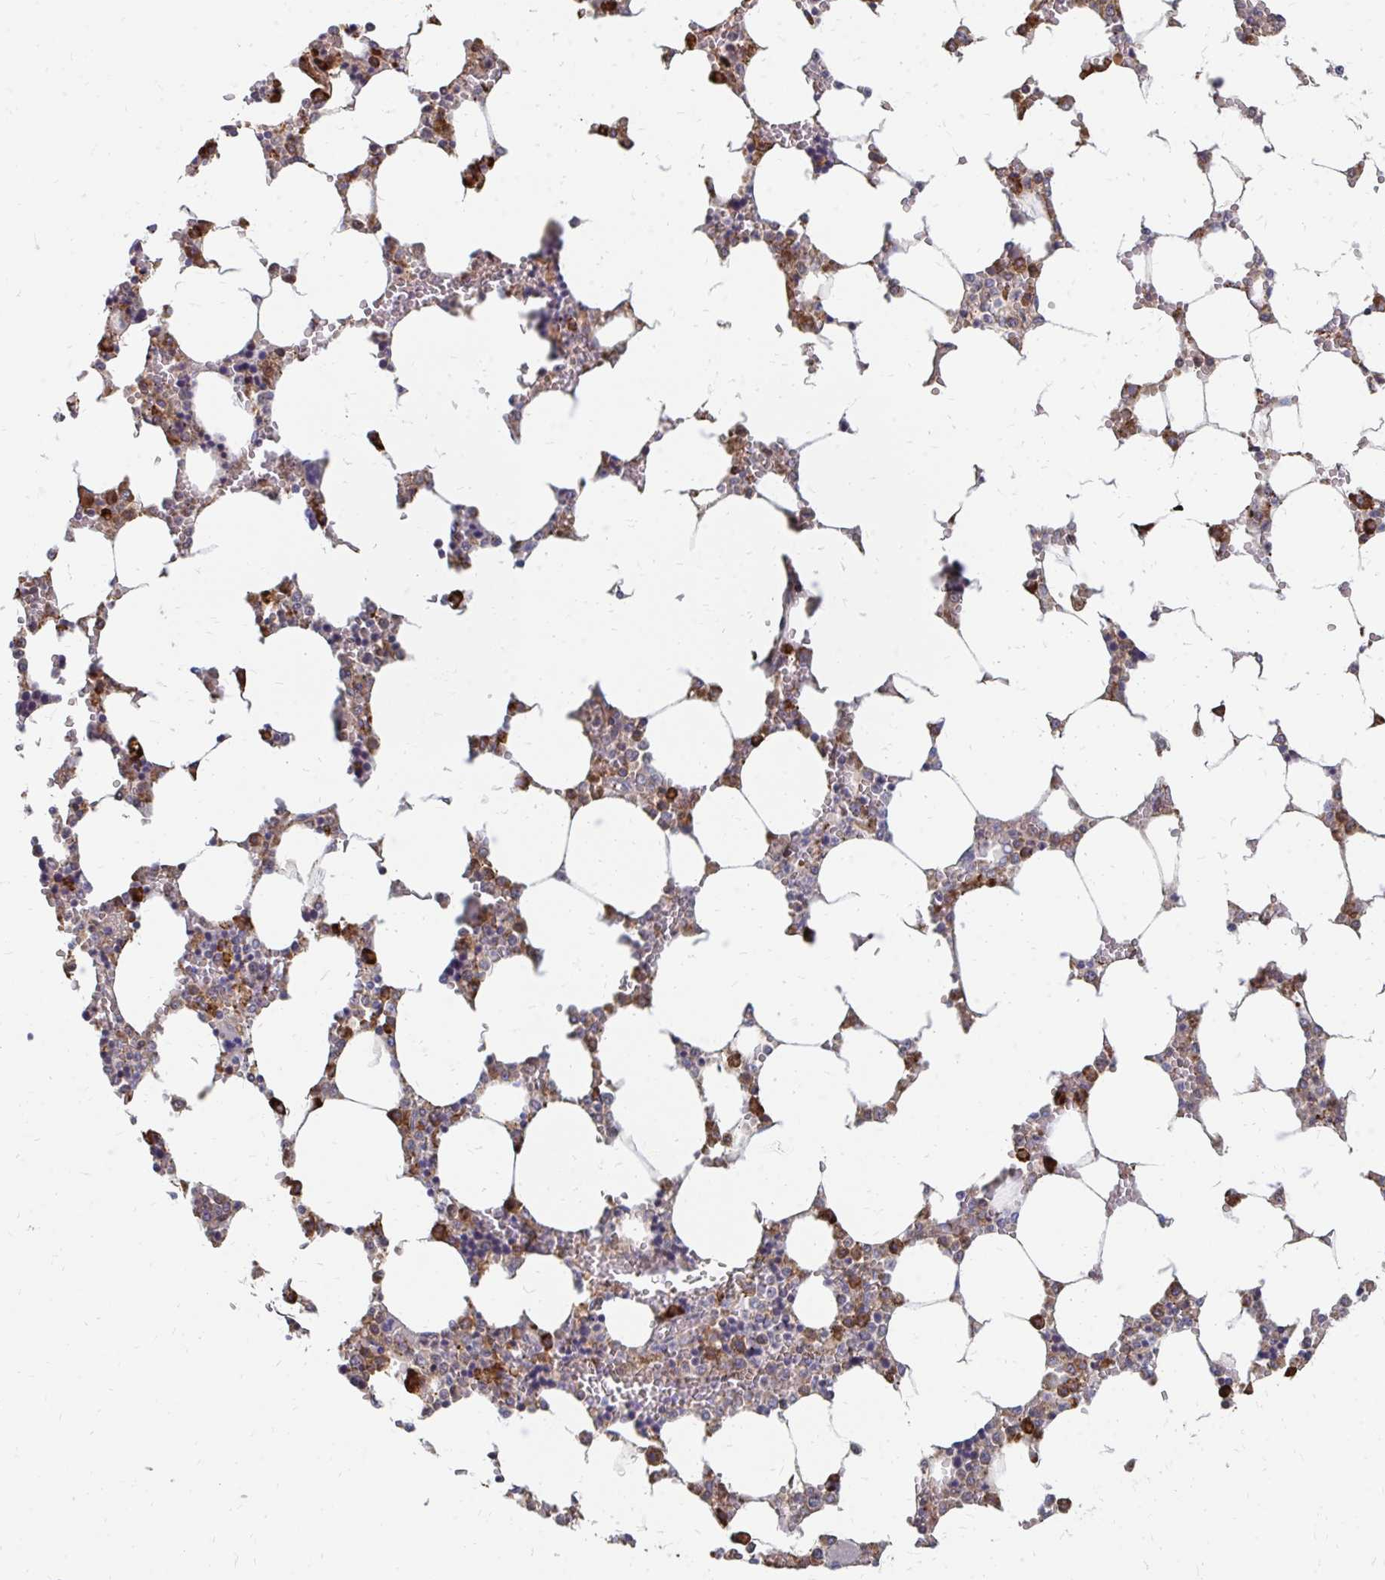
{"staining": {"intensity": "strong", "quantity": "<25%", "location": "cytoplasmic/membranous"}, "tissue": "bone marrow", "cell_type": "Hematopoietic cells", "image_type": "normal", "snomed": [{"axis": "morphology", "description": "Normal tissue, NOS"}, {"axis": "topography", "description": "Bone marrow"}], "caption": "DAB immunohistochemical staining of benign bone marrow exhibits strong cytoplasmic/membranous protein positivity in about <25% of hematopoietic cells.", "gene": "PPP1R13L", "patient": {"sex": "male", "age": 64}}